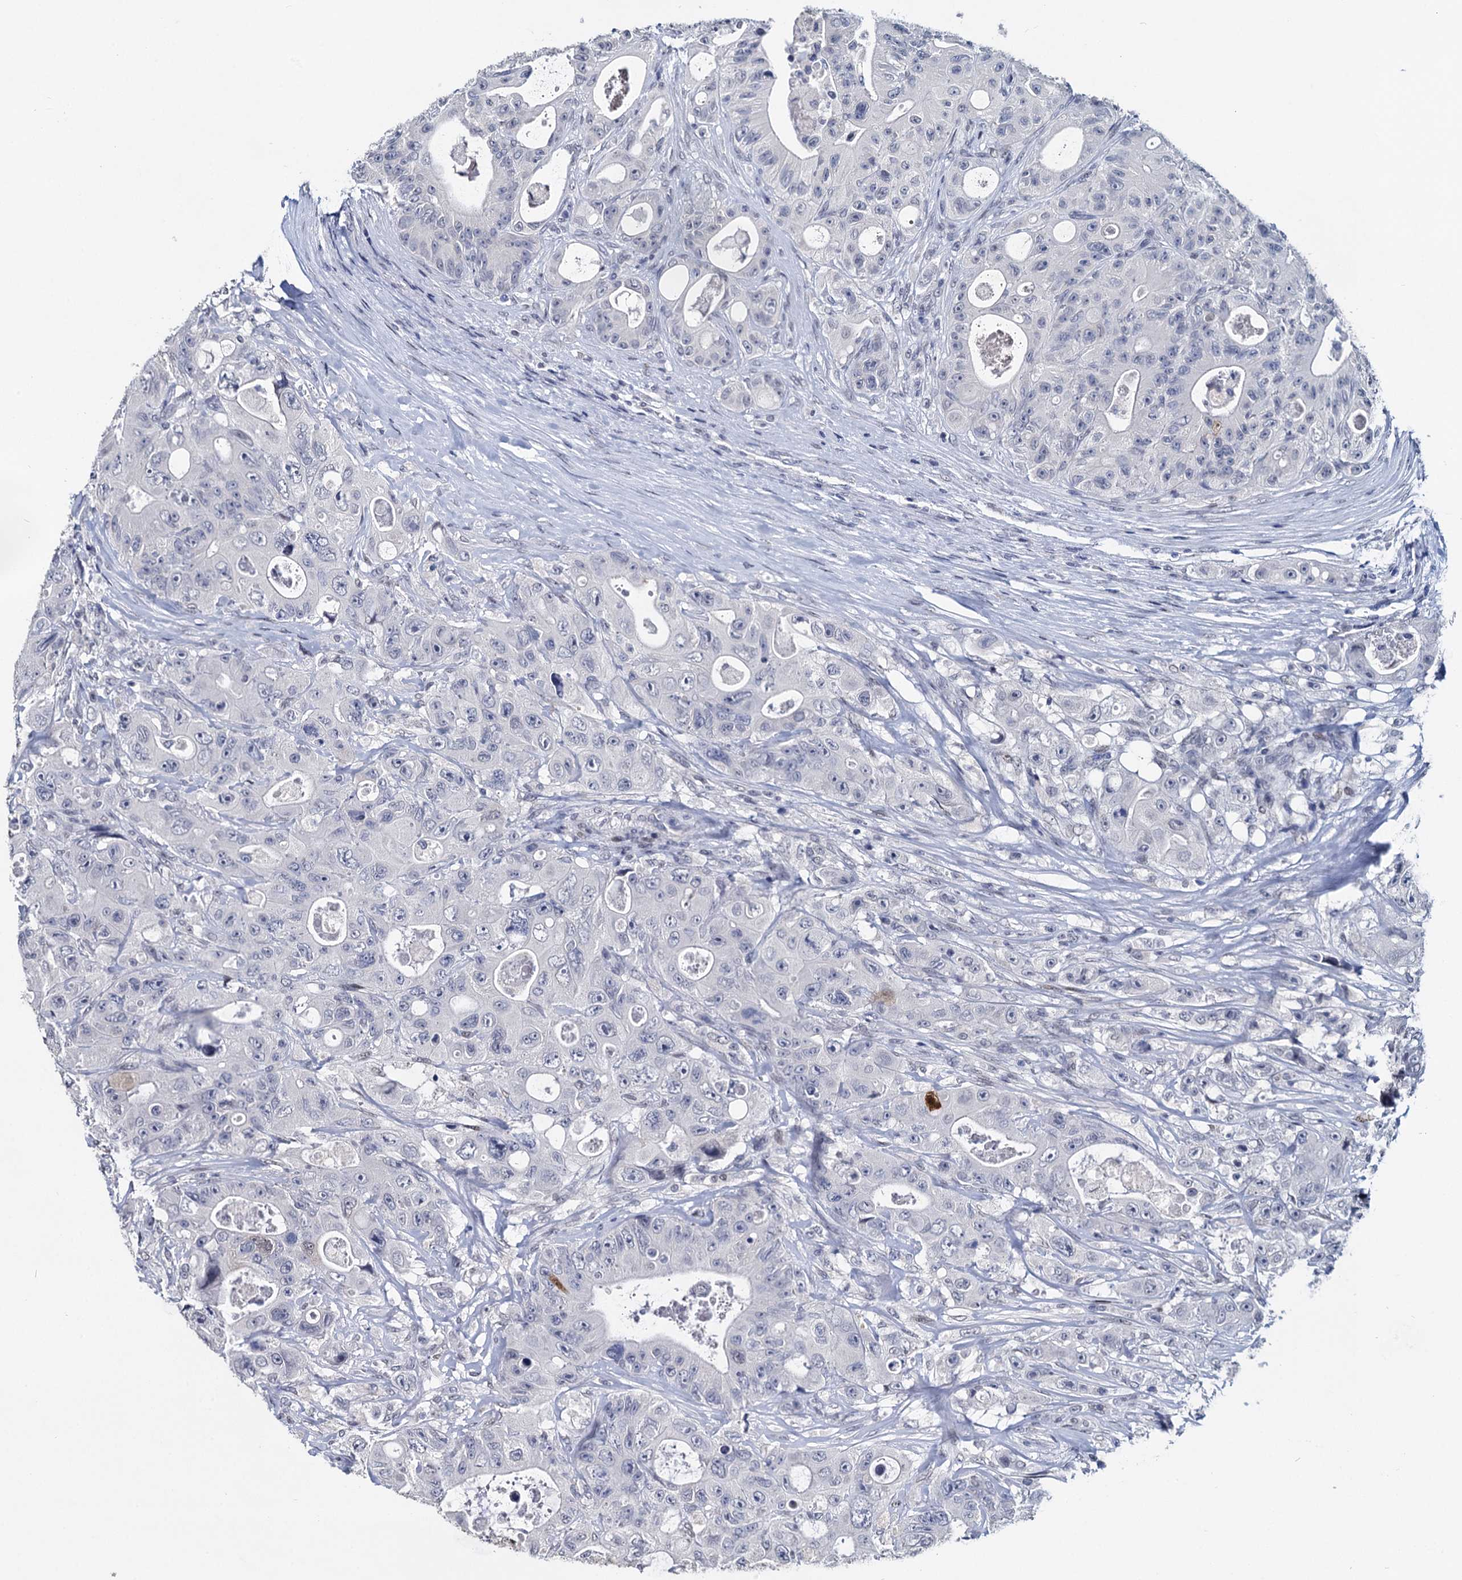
{"staining": {"intensity": "negative", "quantity": "none", "location": "none"}, "tissue": "colorectal cancer", "cell_type": "Tumor cells", "image_type": "cancer", "snomed": [{"axis": "morphology", "description": "Adenocarcinoma, NOS"}, {"axis": "topography", "description": "Colon"}], "caption": "Immunohistochemistry image of colorectal cancer stained for a protein (brown), which displays no staining in tumor cells. (DAB (3,3'-diaminobenzidine) immunohistochemistry visualized using brightfield microscopy, high magnification).", "gene": "MAGEA4", "patient": {"sex": "female", "age": 46}}